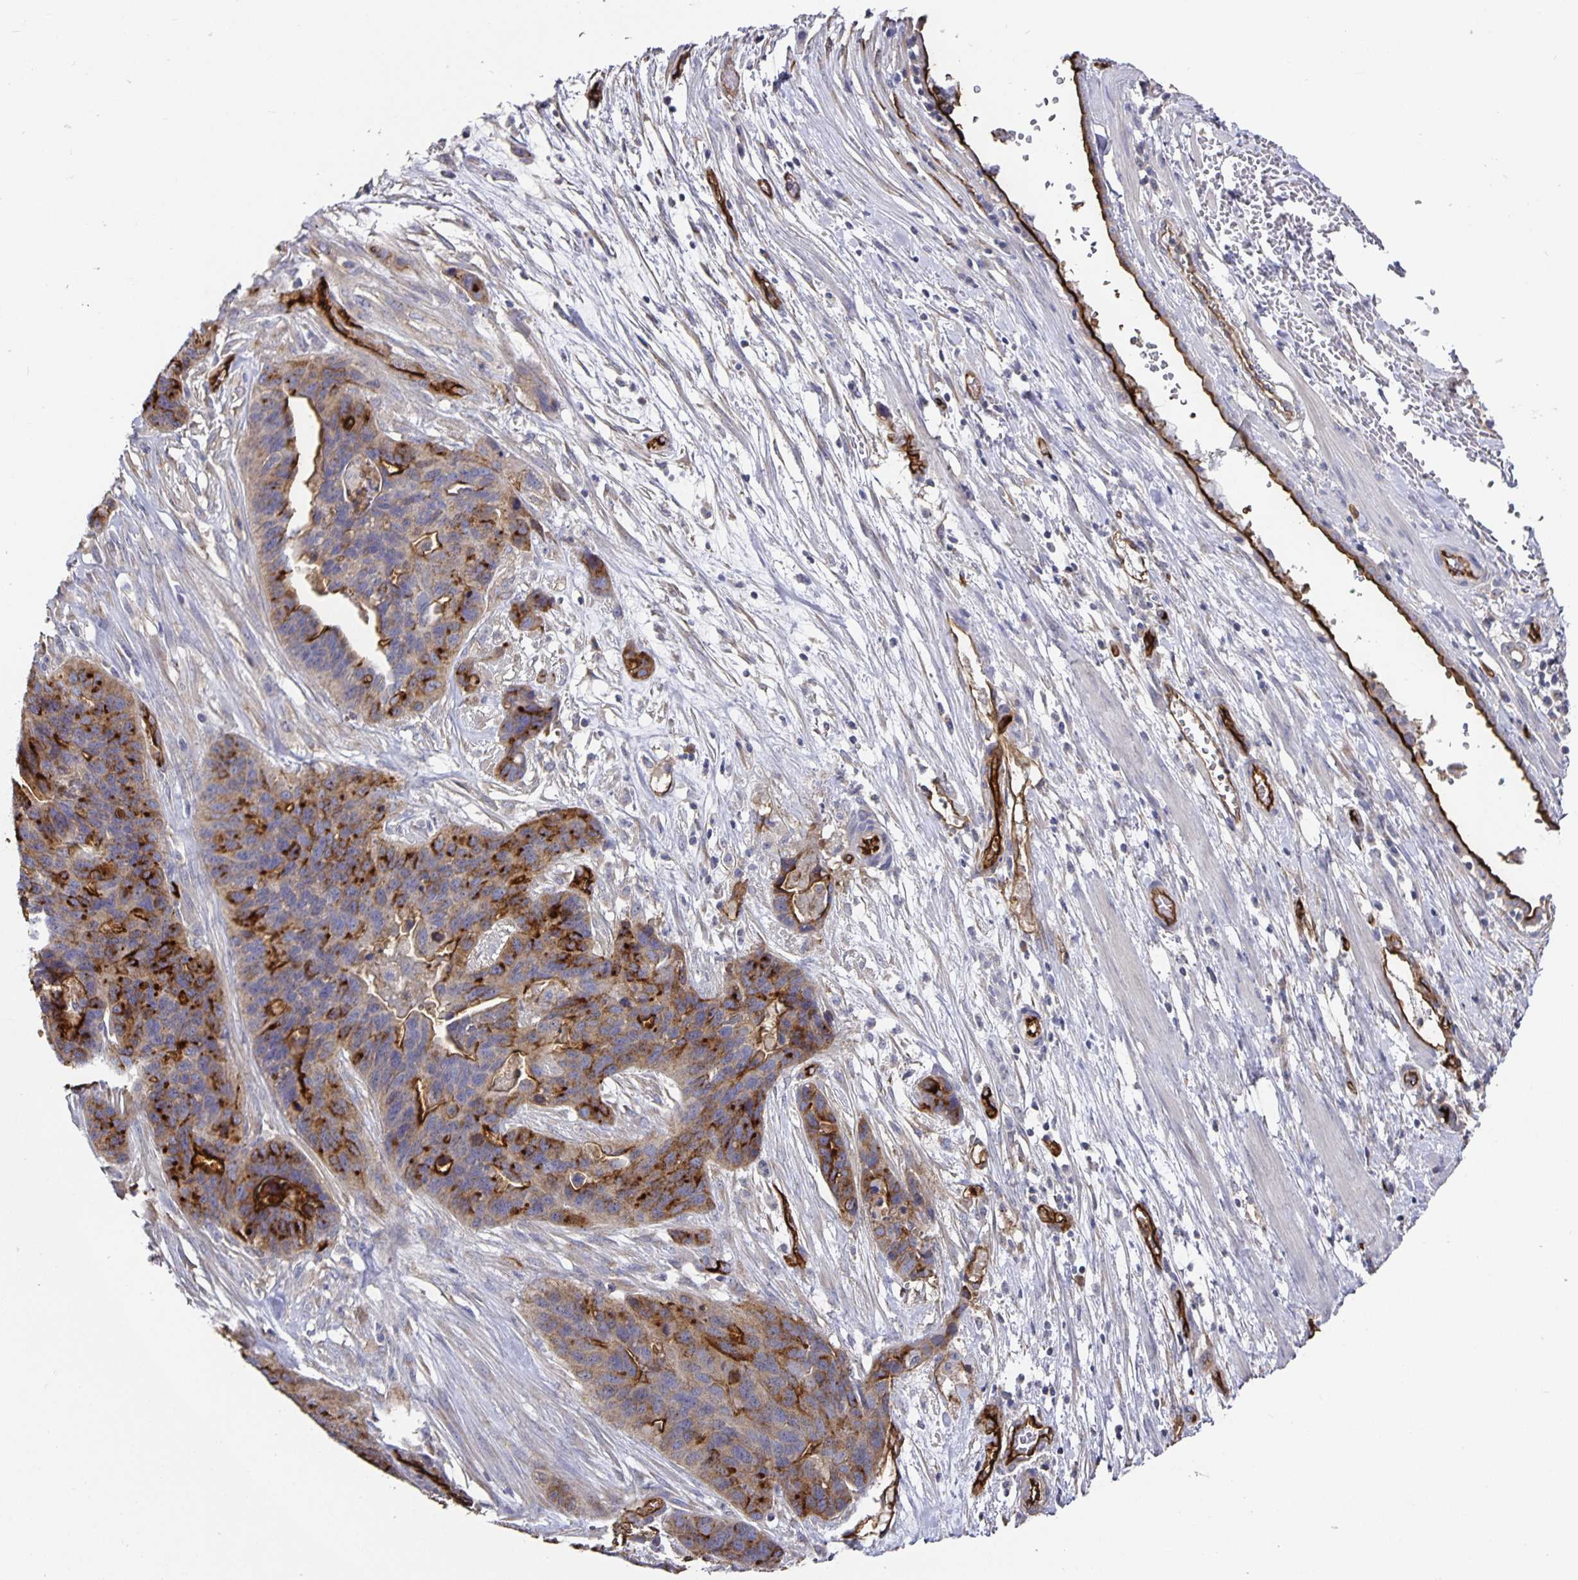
{"staining": {"intensity": "strong", "quantity": "25%-75%", "location": "cytoplasmic/membranous"}, "tissue": "ovarian cancer", "cell_type": "Tumor cells", "image_type": "cancer", "snomed": [{"axis": "morphology", "description": "Cystadenocarcinoma, serous, NOS"}, {"axis": "topography", "description": "Ovary"}], "caption": "A brown stain shows strong cytoplasmic/membranous staining of a protein in serous cystadenocarcinoma (ovarian) tumor cells.", "gene": "PODXL", "patient": {"sex": "female", "age": 64}}